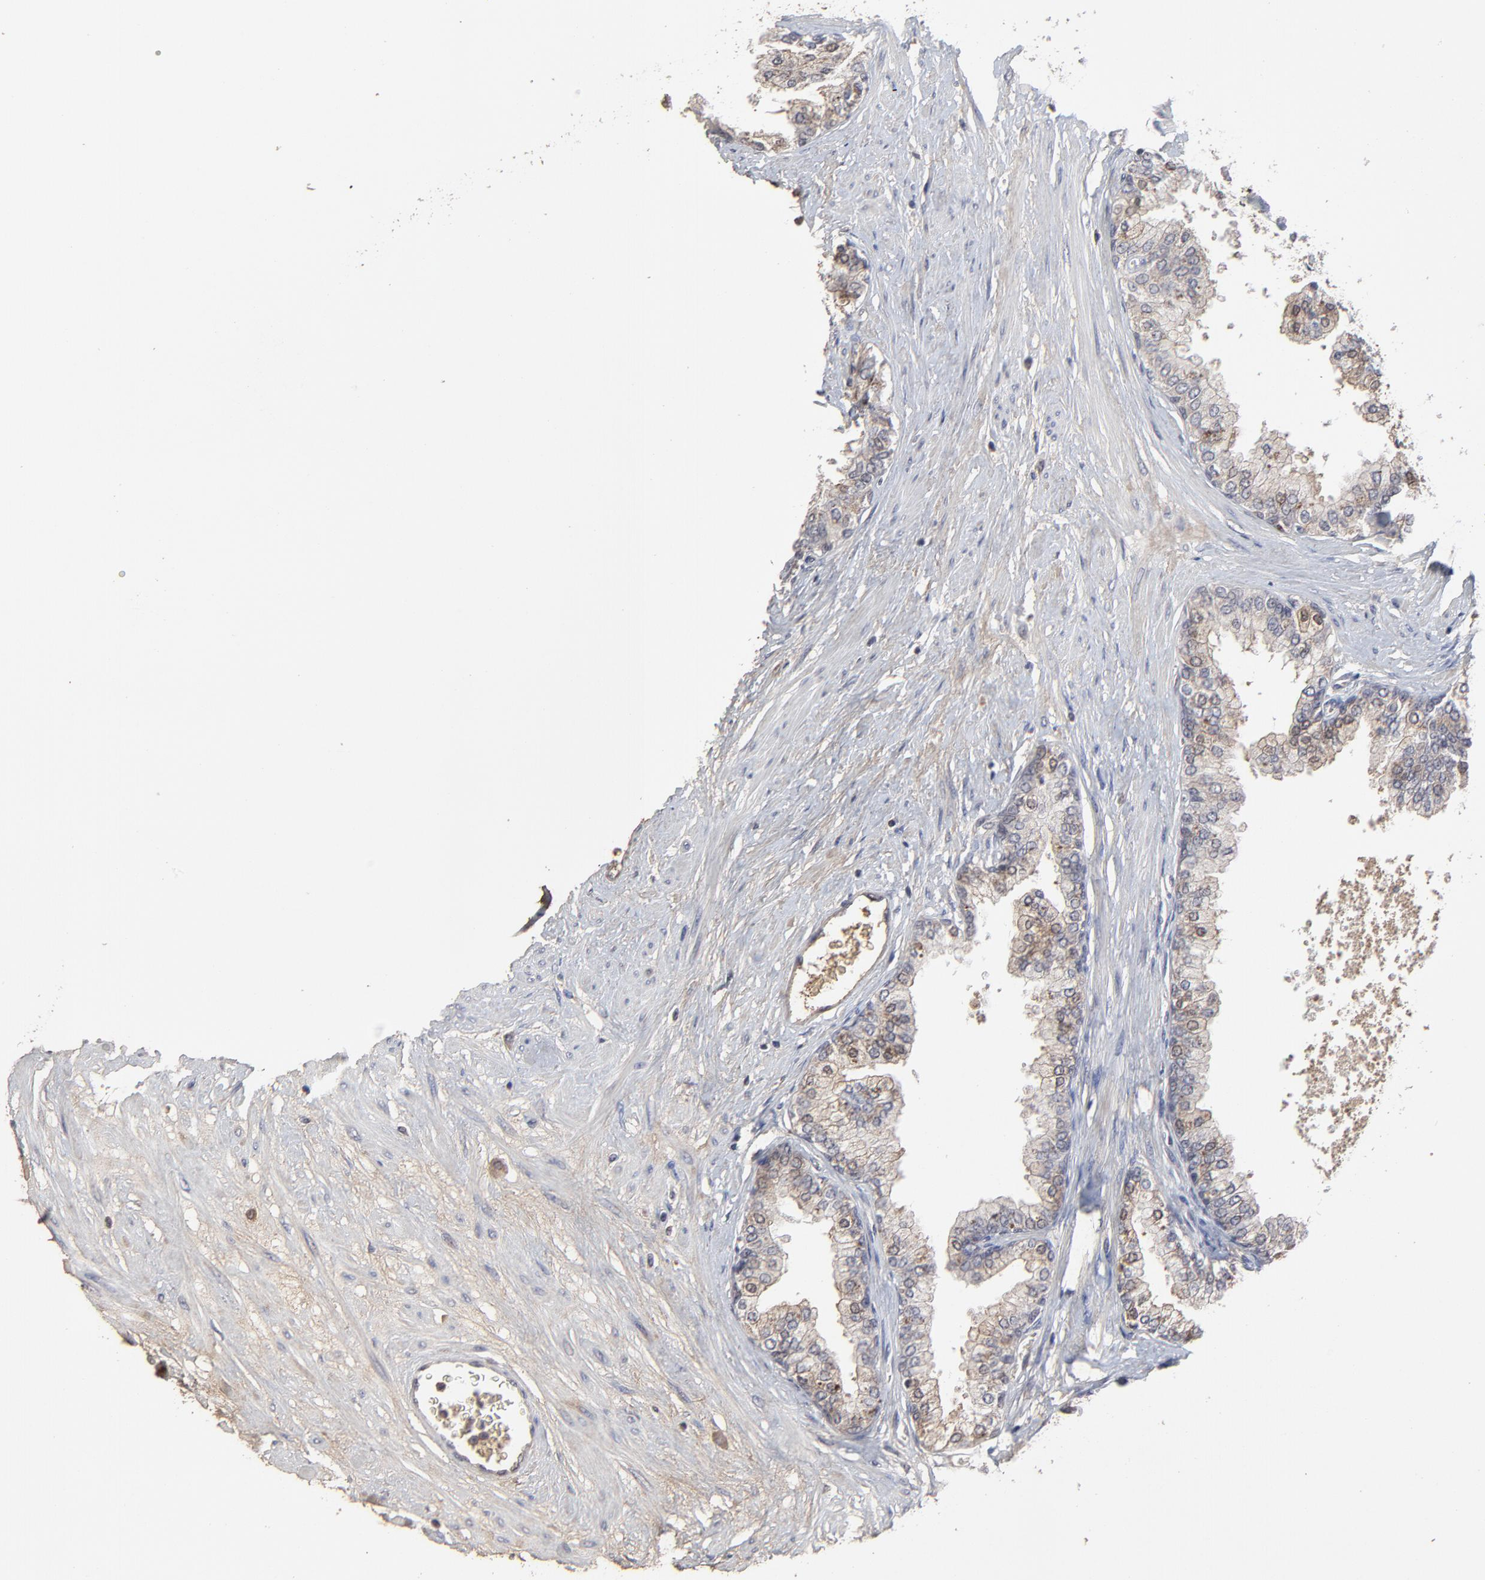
{"staining": {"intensity": "weak", "quantity": "<25%", "location": "cytoplasmic/membranous"}, "tissue": "prostate", "cell_type": "Glandular cells", "image_type": "normal", "snomed": [{"axis": "morphology", "description": "Normal tissue, NOS"}, {"axis": "topography", "description": "Prostate"}], "caption": "Immunohistochemistry histopathology image of normal human prostate stained for a protein (brown), which displays no positivity in glandular cells. (DAB (3,3'-diaminobenzidine) immunohistochemistry (IHC) with hematoxylin counter stain).", "gene": "VPREB3", "patient": {"sex": "male", "age": 60}}